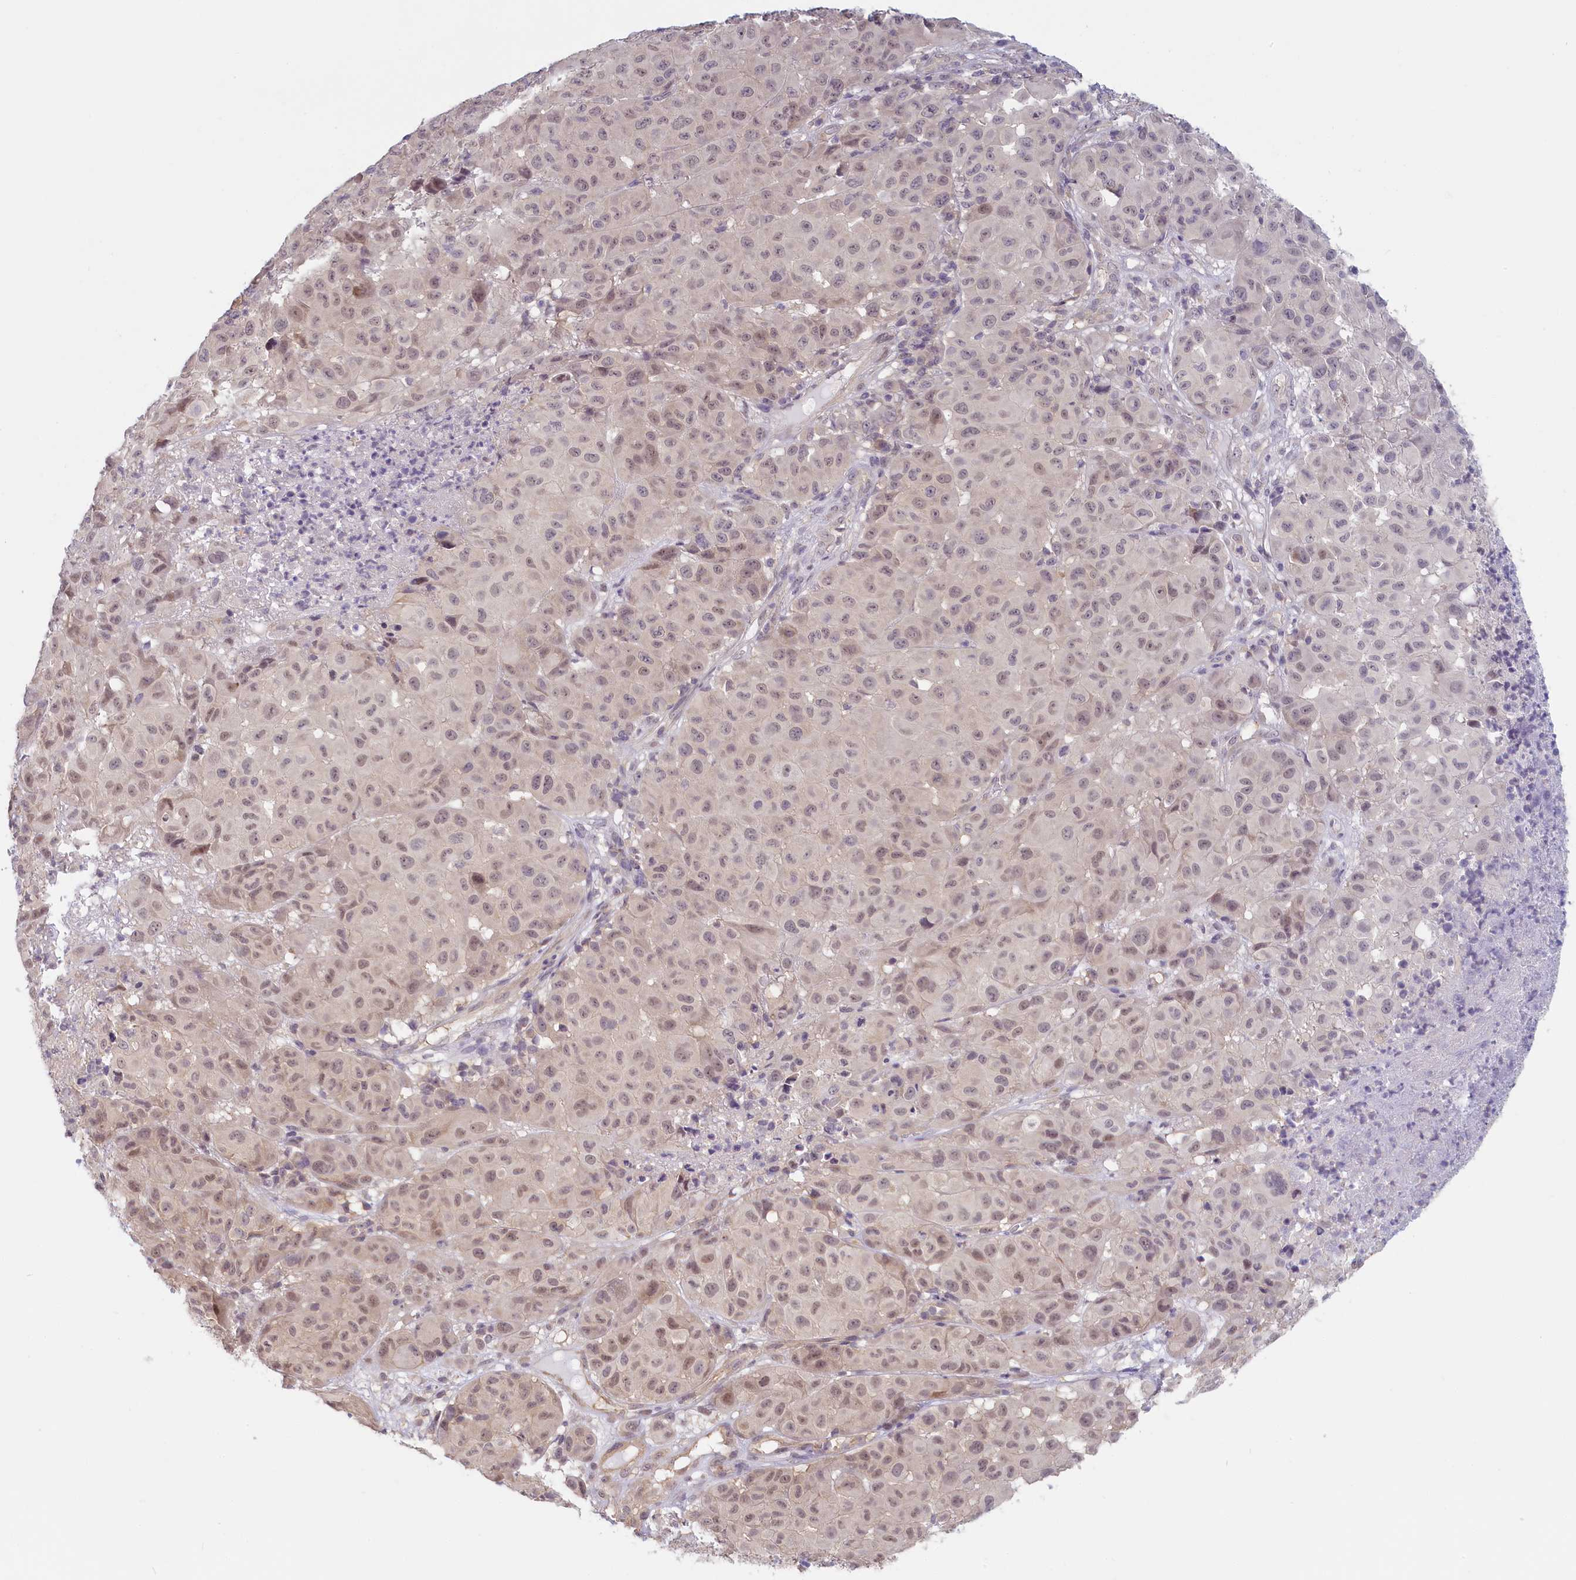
{"staining": {"intensity": "weak", "quantity": ">75%", "location": "nuclear"}, "tissue": "melanoma", "cell_type": "Tumor cells", "image_type": "cancer", "snomed": [{"axis": "morphology", "description": "Malignant melanoma, NOS"}, {"axis": "topography", "description": "Skin"}], "caption": "Melanoma tissue shows weak nuclear positivity in approximately >75% of tumor cells (Stains: DAB in brown, nuclei in blue, Microscopy: brightfield microscopy at high magnification).", "gene": "C19orf44", "patient": {"sex": "male", "age": 73}}